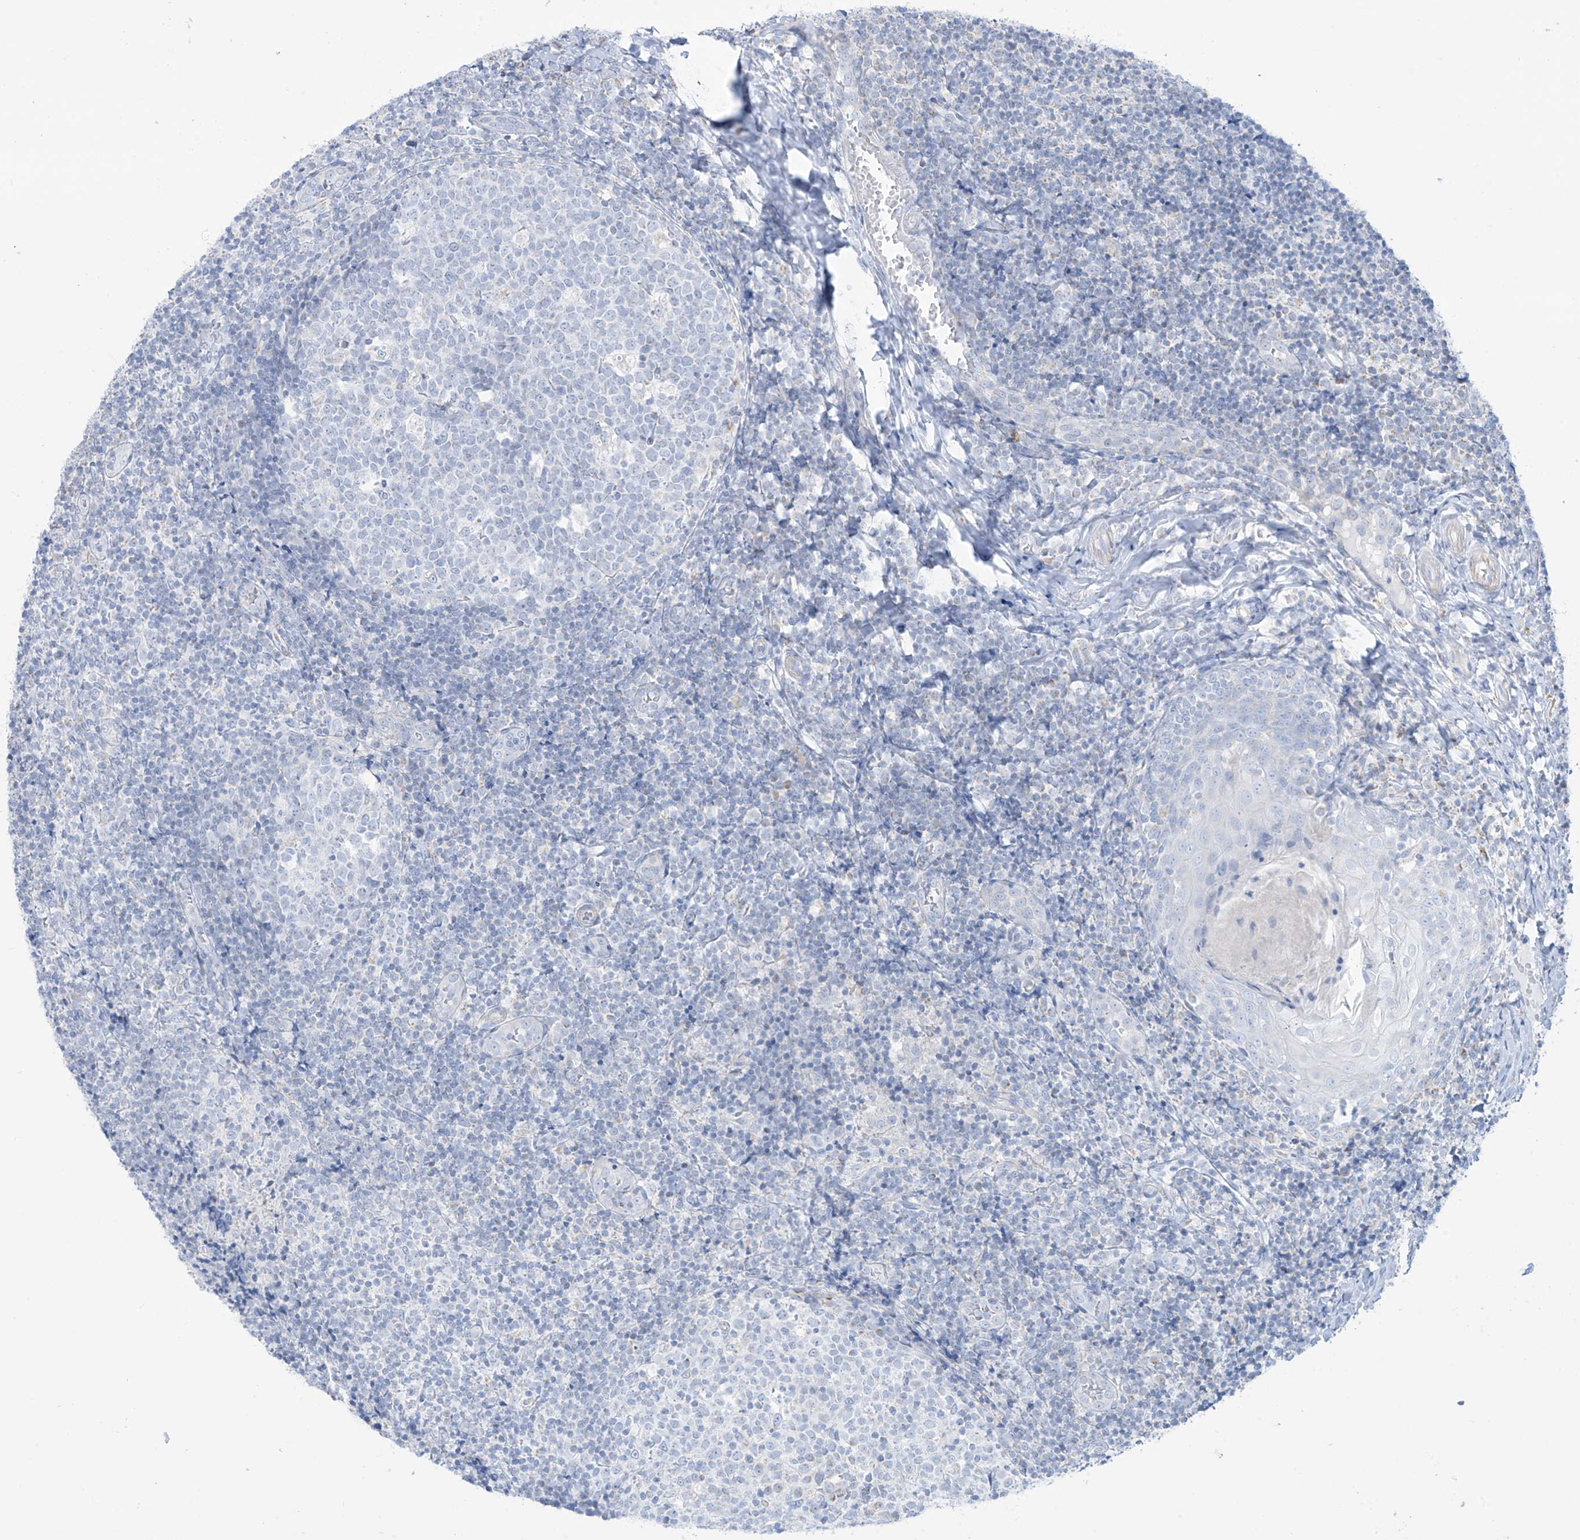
{"staining": {"intensity": "negative", "quantity": "none", "location": "none"}, "tissue": "tonsil", "cell_type": "Germinal center cells", "image_type": "normal", "snomed": [{"axis": "morphology", "description": "Normal tissue, NOS"}, {"axis": "topography", "description": "Tonsil"}], "caption": "Germinal center cells show no significant positivity in normal tonsil. (IHC, brightfield microscopy, high magnification).", "gene": "SLC26A3", "patient": {"sex": "female", "age": 19}}